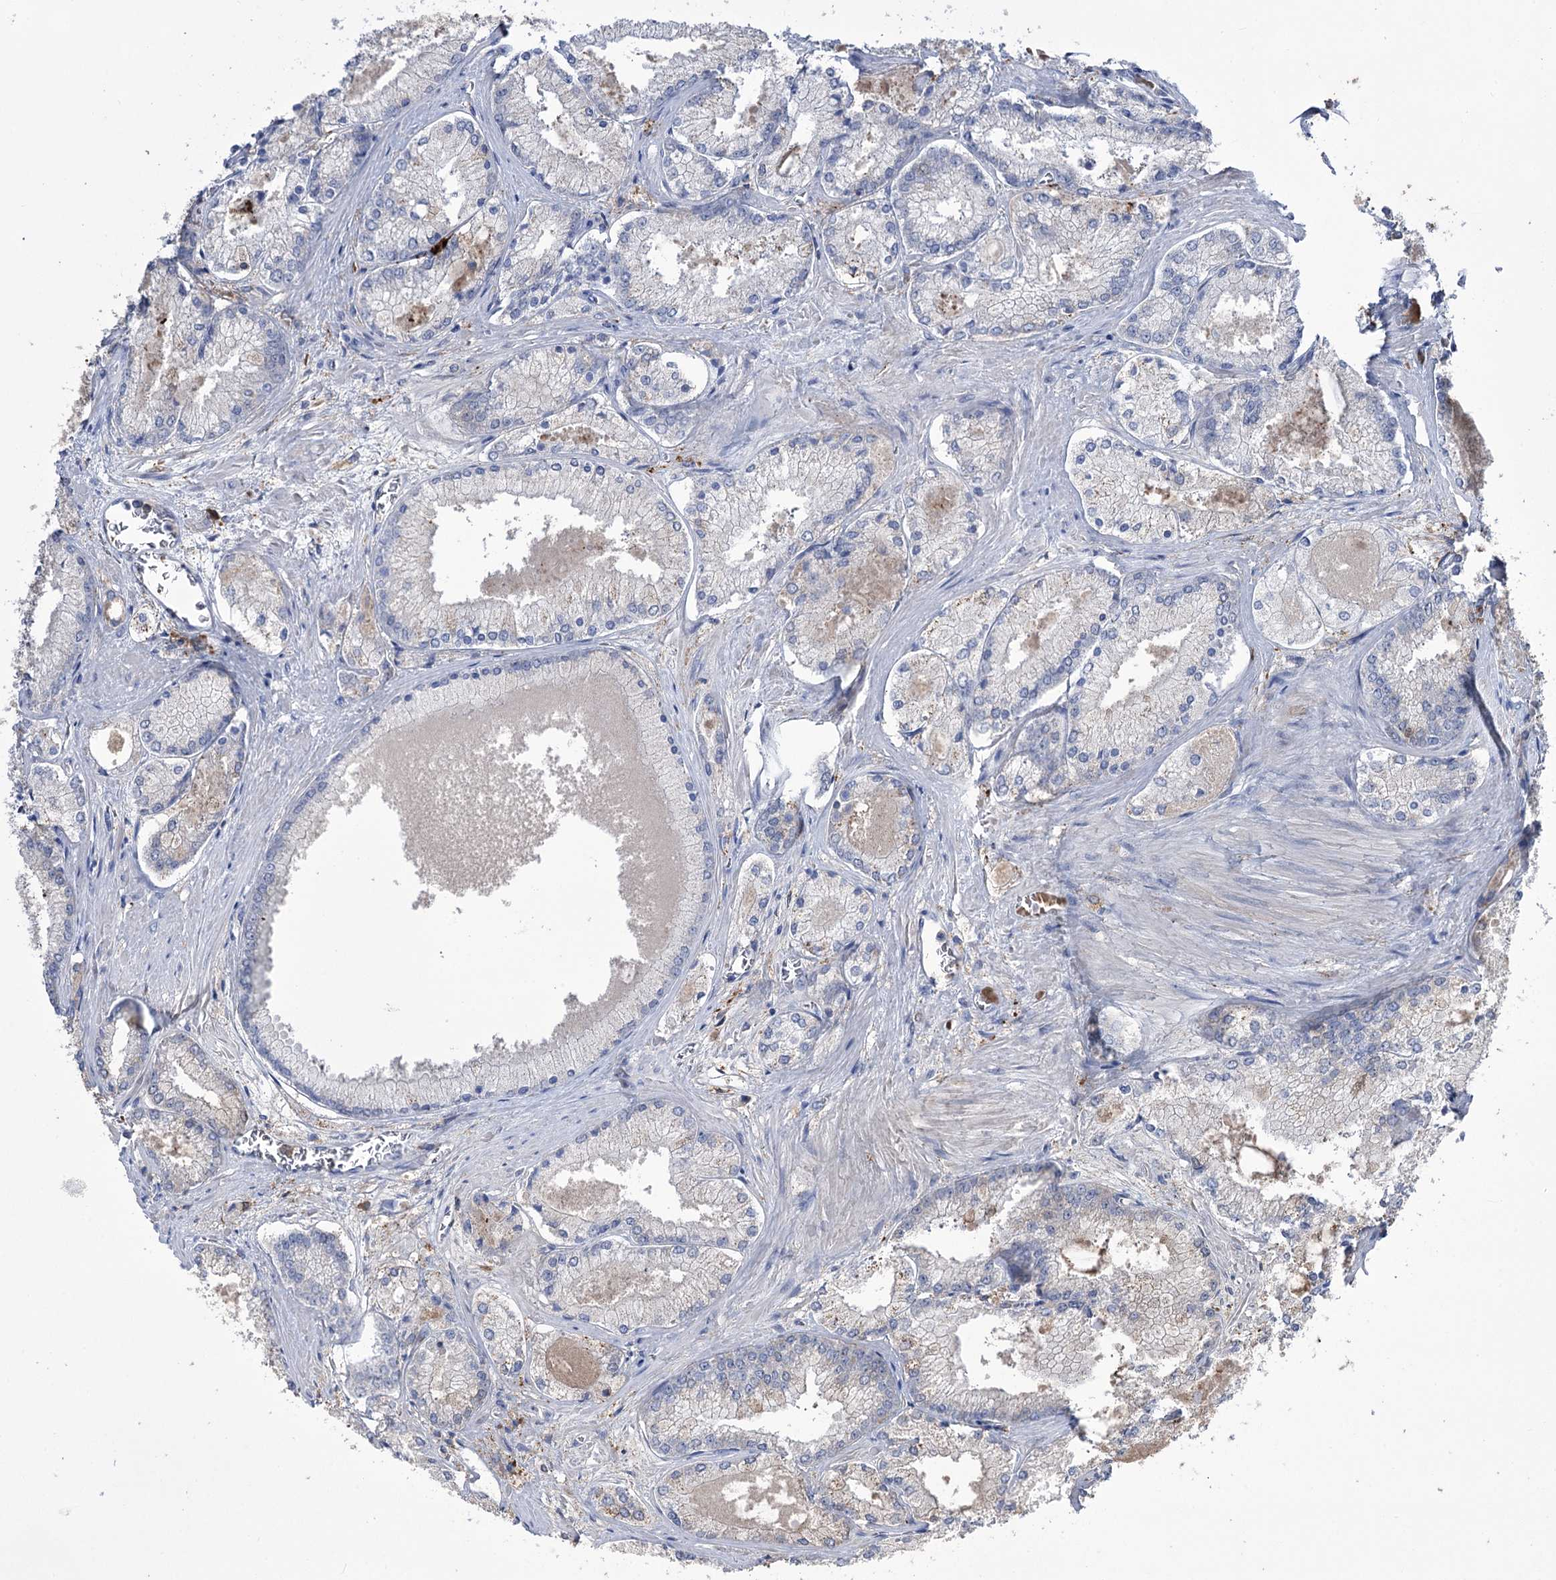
{"staining": {"intensity": "negative", "quantity": "none", "location": "none"}, "tissue": "prostate cancer", "cell_type": "Tumor cells", "image_type": "cancer", "snomed": [{"axis": "morphology", "description": "Adenocarcinoma, Low grade"}, {"axis": "topography", "description": "Prostate"}], "caption": "Immunohistochemical staining of prostate cancer (adenocarcinoma (low-grade)) shows no significant positivity in tumor cells.", "gene": "ZNF622", "patient": {"sex": "male", "age": 74}}